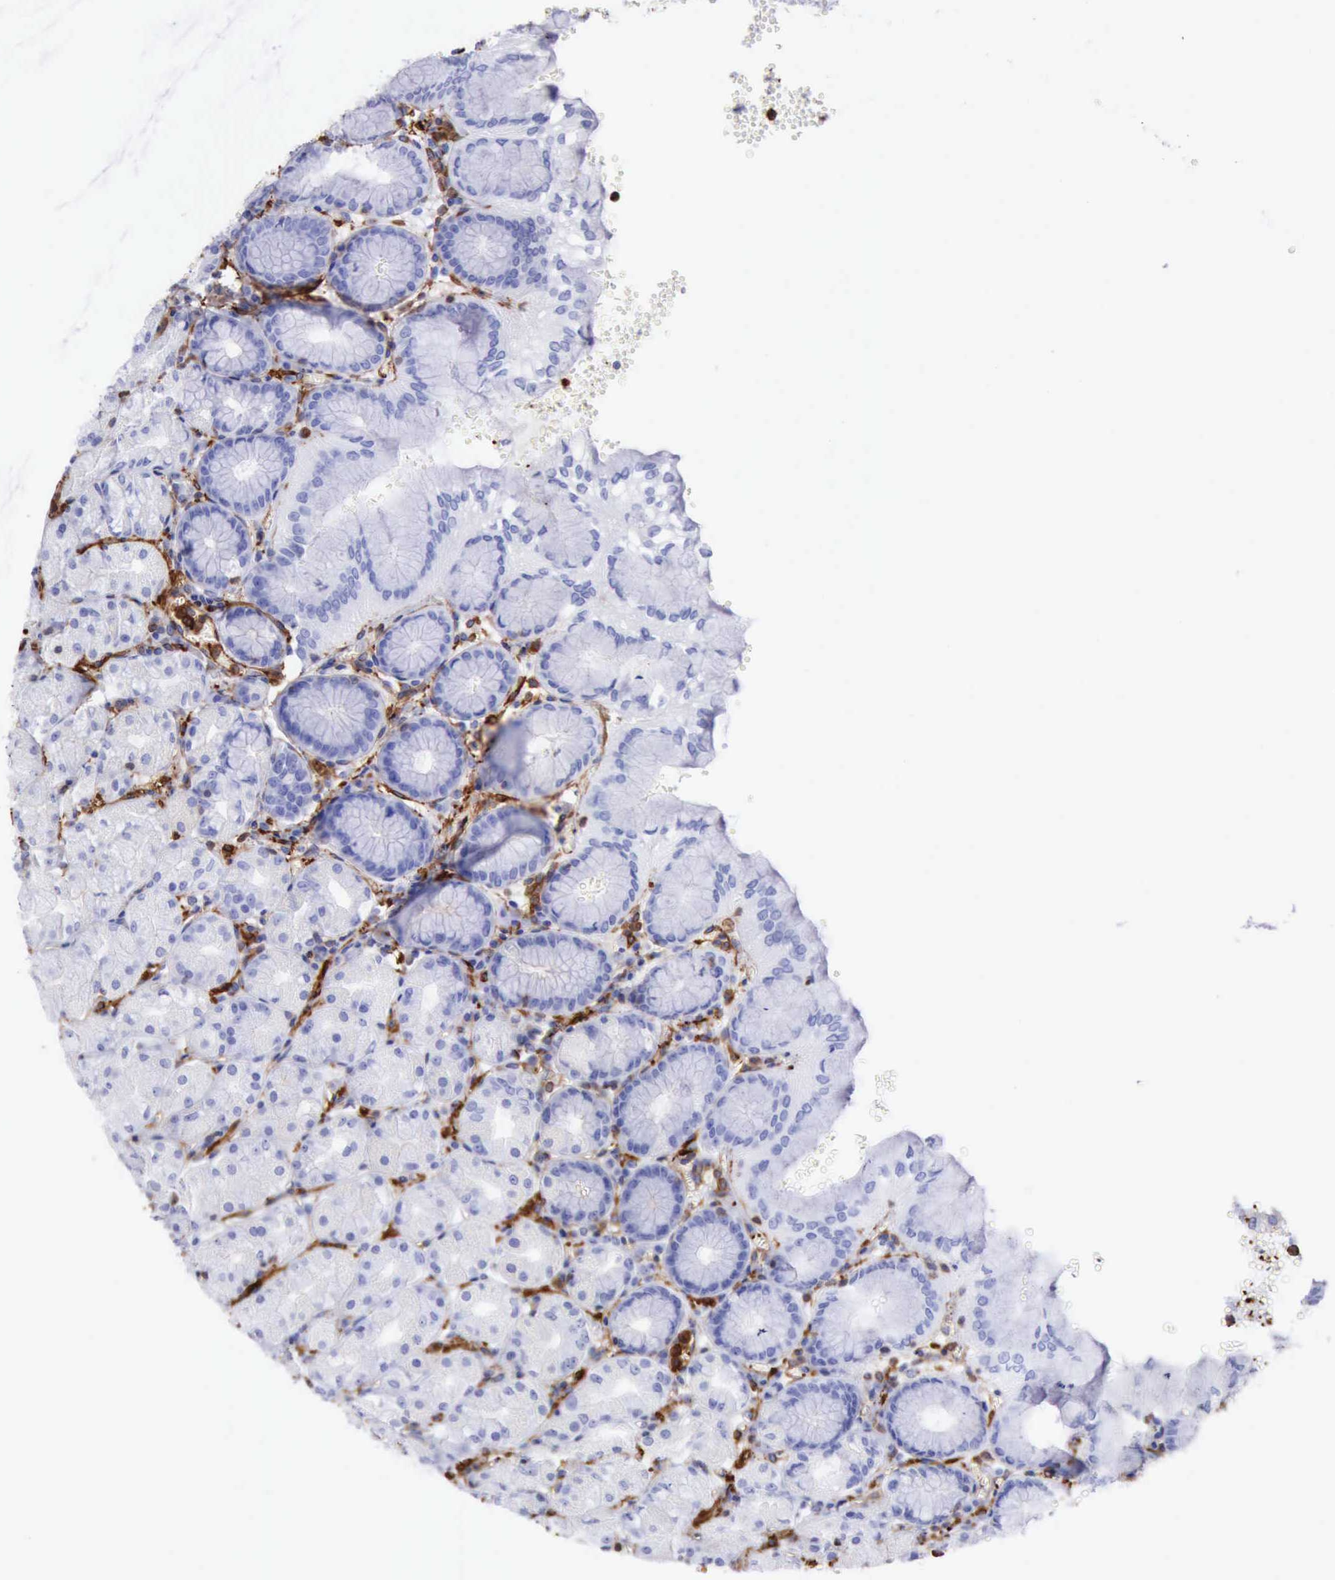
{"staining": {"intensity": "negative", "quantity": "none", "location": "none"}, "tissue": "stomach", "cell_type": "Glandular cells", "image_type": "normal", "snomed": [{"axis": "morphology", "description": "Normal tissue, NOS"}, {"axis": "topography", "description": "Stomach, upper"}, {"axis": "topography", "description": "Stomach"}], "caption": "This is a histopathology image of IHC staining of normal stomach, which shows no expression in glandular cells.", "gene": "FLNA", "patient": {"sex": "male", "age": 76}}